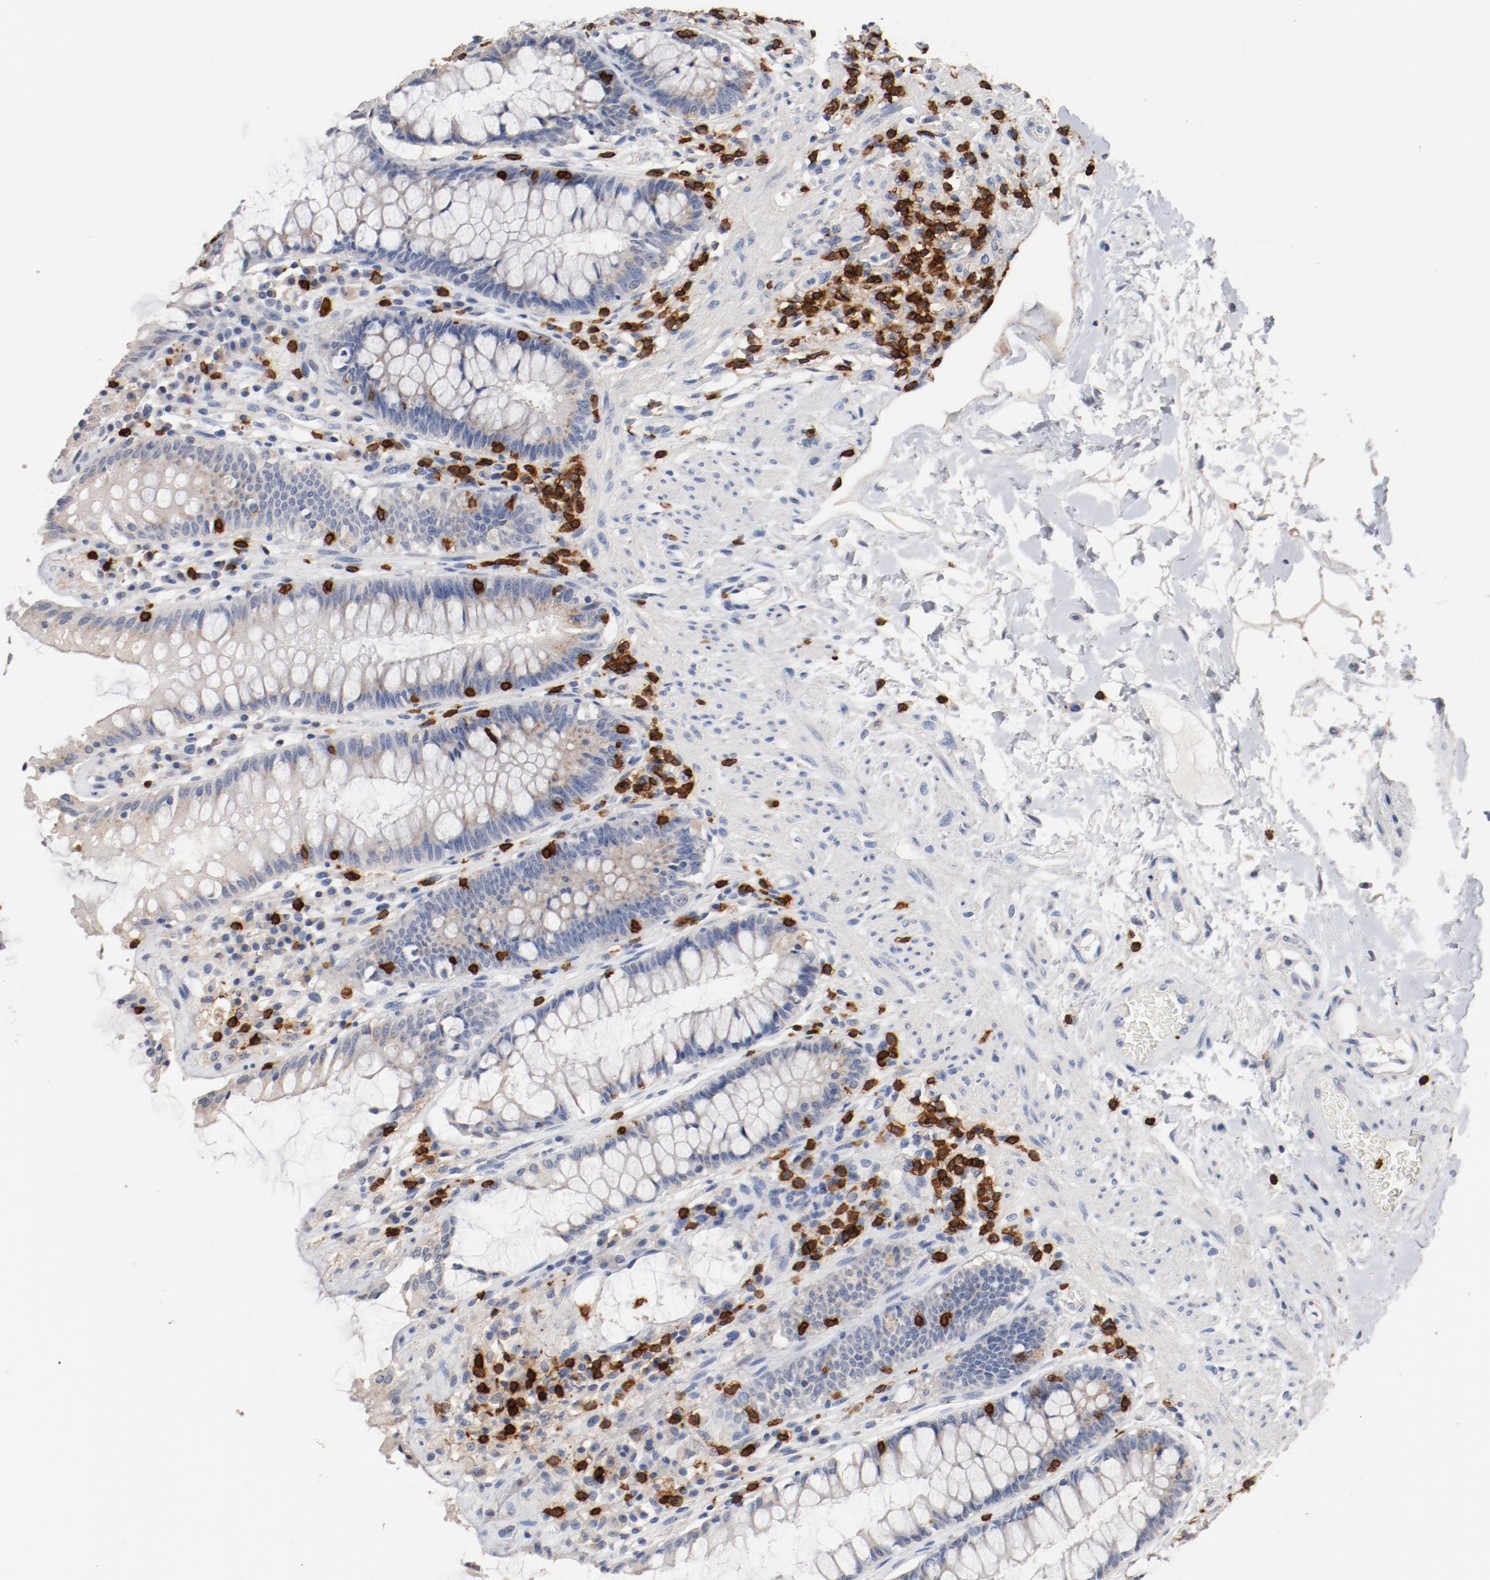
{"staining": {"intensity": "negative", "quantity": "none", "location": "none"}, "tissue": "rectum", "cell_type": "Glandular cells", "image_type": "normal", "snomed": [{"axis": "morphology", "description": "Normal tissue, NOS"}, {"axis": "topography", "description": "Rectum"}], "caption": "This photomicrograph is of benign rectum stained with IHC to label a protein in brown with the nuclei are counter-stained blue. There is no expression in glandular cells.", "gene": "CD247", "patient": {"sex": "female", "age": 46}}